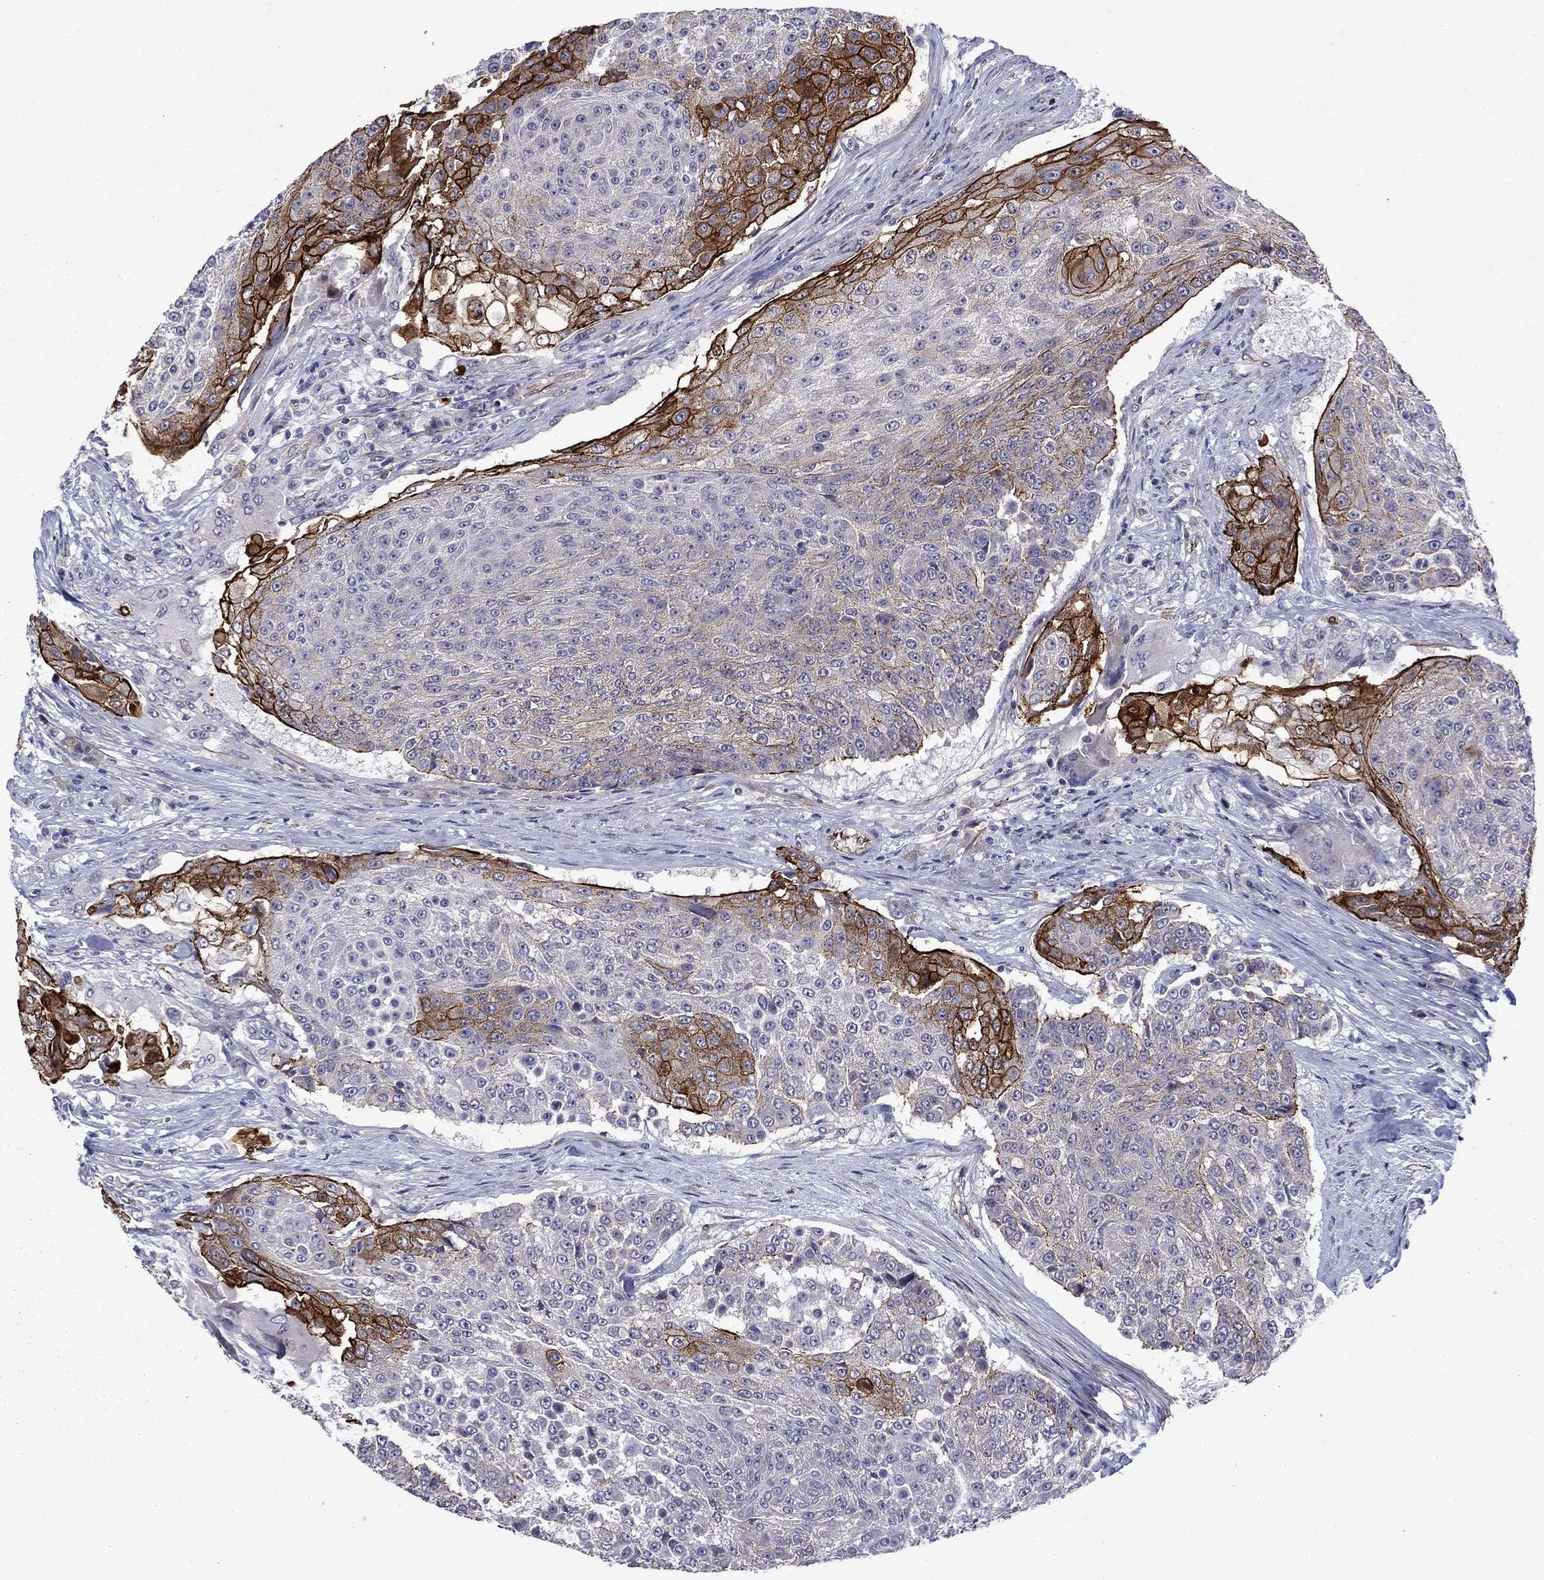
{"staining": {"intensity": "strong", "quantity": "<25%", "location": "cytoplasmic/membranous"}, "tissue": "urothelial cancer", "cell_type": "Tumor cells", "image_type": "cancer", "snomed": [{"axis": "morphology", "description": "Urothelial carcinoma, High grade"}, {"axis": "topography", "description": "Urinary bladder"}], "caption": "Immunohistochemistry (IHC) staining of urothelial carcinoma (high-grade), which shows medium levels of strong cytoplasmic/membranous staining in approximately <25% of tumor cells indicating strong cytoplasmic/membranous protein positivity. The staining was performed using DAB (3,3'-diaminobenzidine) (brown) for protein detection and nuclei were counterstained in hematoxylin (blue).", "gene": "LMO7", "patient": {"sex": "female", "age": 63}}